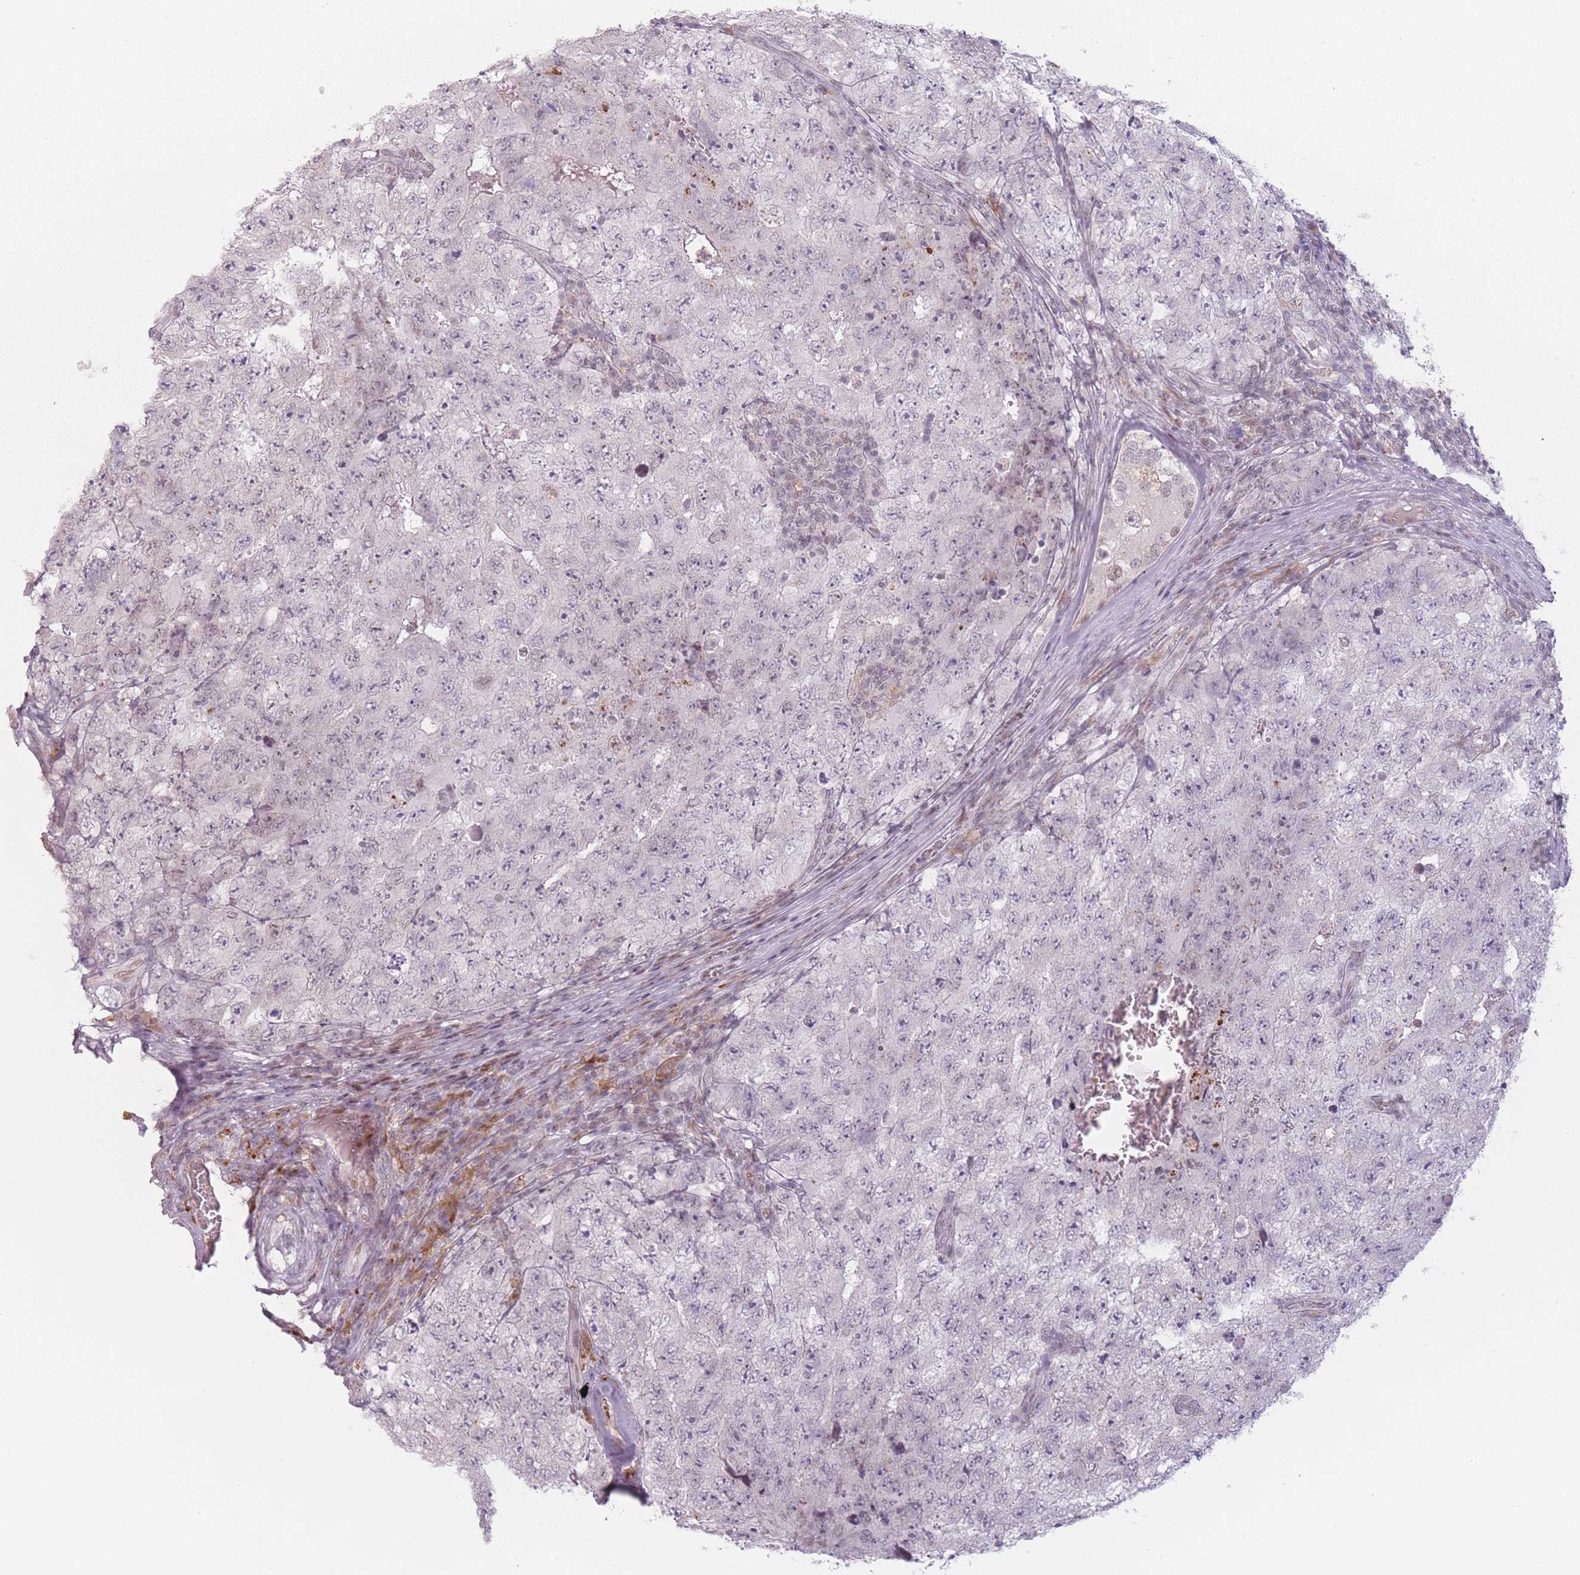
{"staining": {"intensity": "negative", "quantity": "none", "location": "none"}, "tissue": "testis cancer", "cell_type": "Tumor cells", "image_type": "cancer", "snomed": [{"axis": "morphology", "description": "Carcinoma, Embryonal, NOS"}, {"axis": "topography", "description": "Testis"}], "caption": "The IHC histopathology image has no significant staining in tumor cells of testis embryonal carcinoma tissue.", "gene": "OR10C1", "patient": {"sex": "male", "age": 17}}